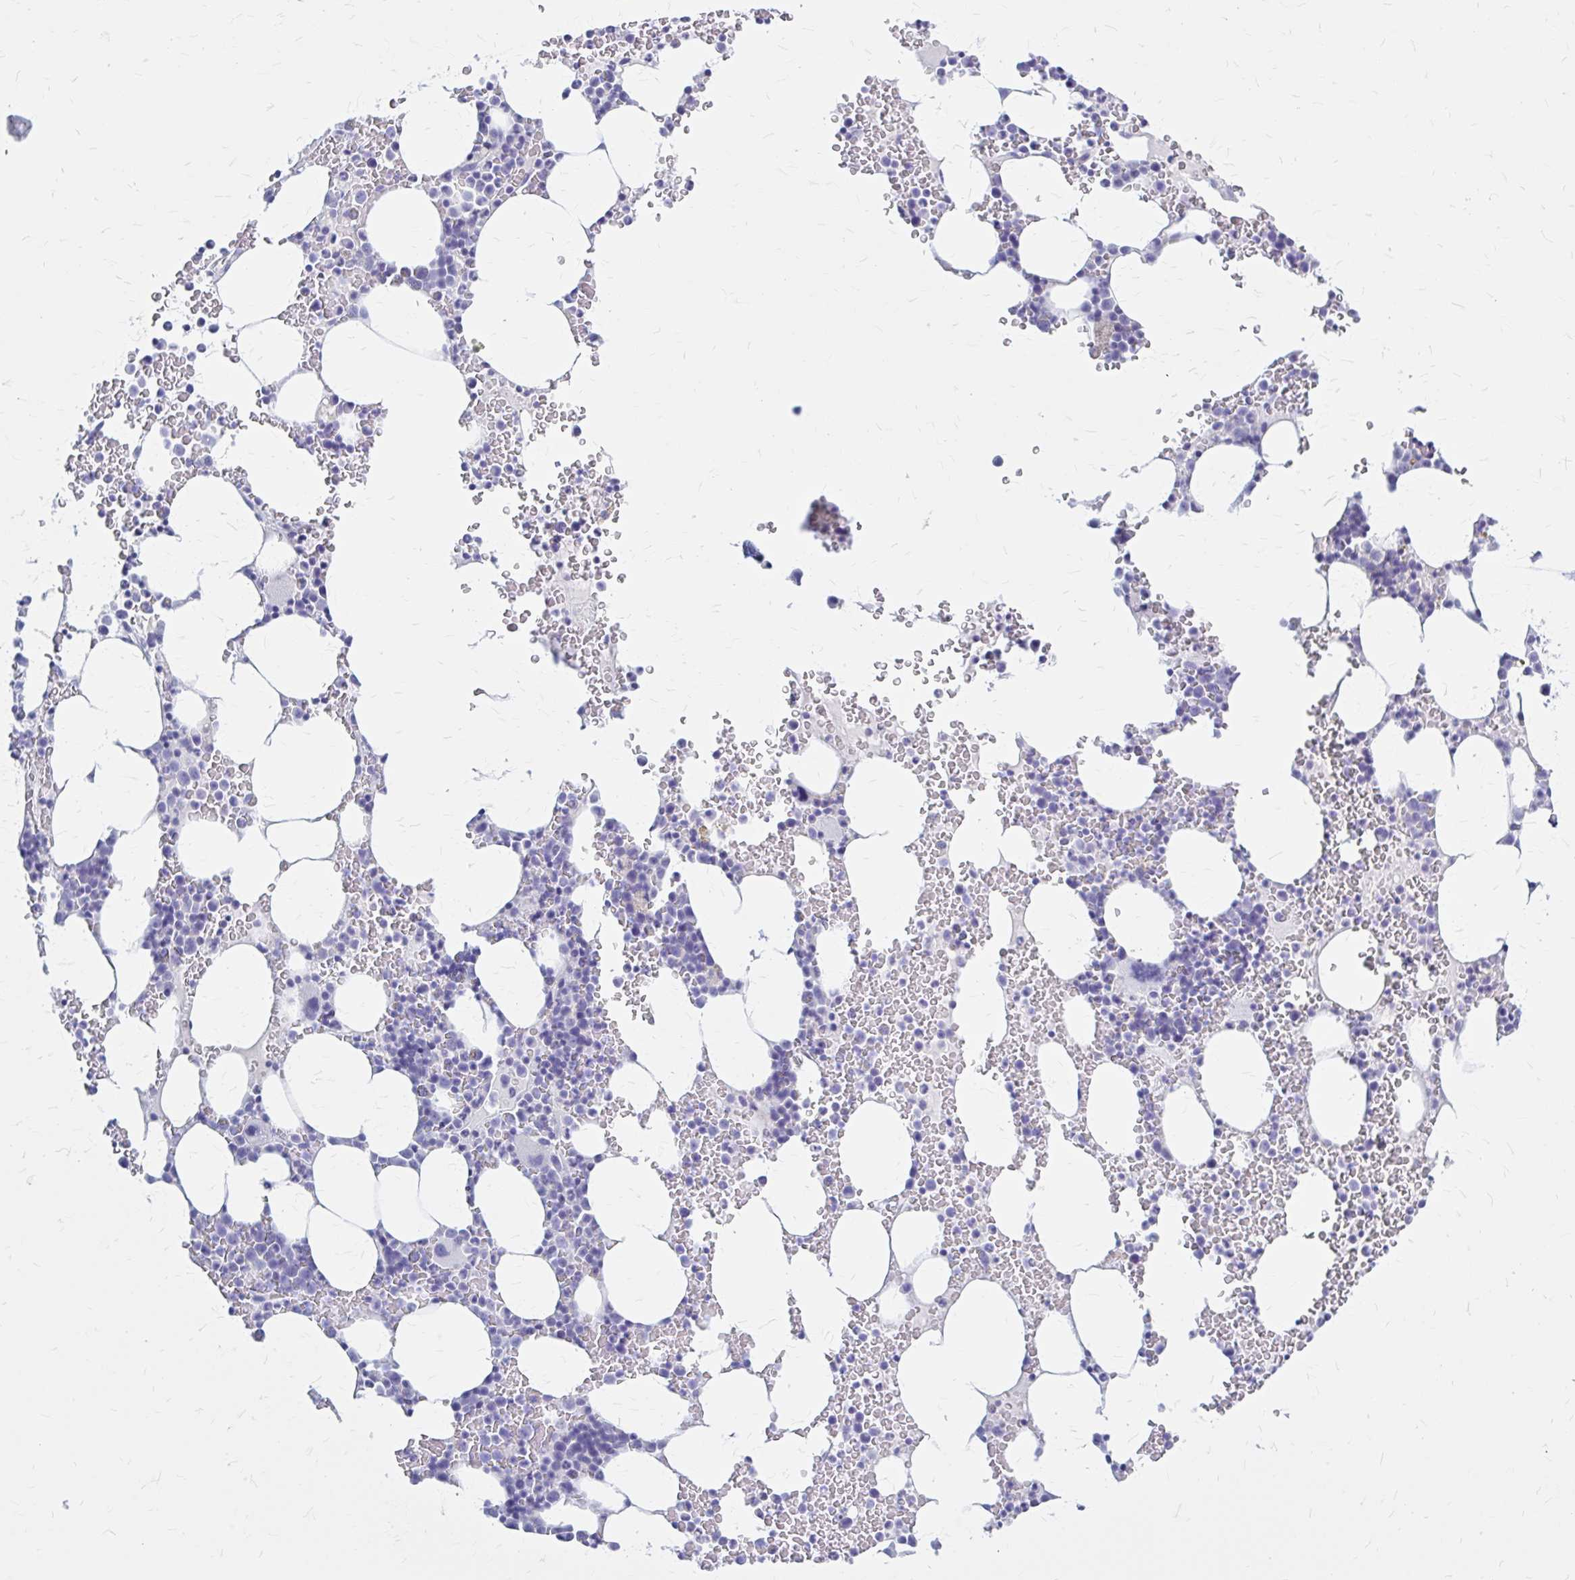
{"staining": {"intensity": "negative", "quantity": "none", "location": "none"}, "tissue": "bone marrow", "cell_type": "Hematopoietic cells", "image_type": "normal", "snomed": [{"axis": "morphology", "description": "Normal tissue, NOS"}, {"axis": "topography", "description": "Bone marrow"}], "caption": "Immunohistochemical staining of normal bone marrow displays no significant positivity in hematopoietic cells.", "gene": "KLHDC7A", "patient": {"sex": "female", "age": 62}}